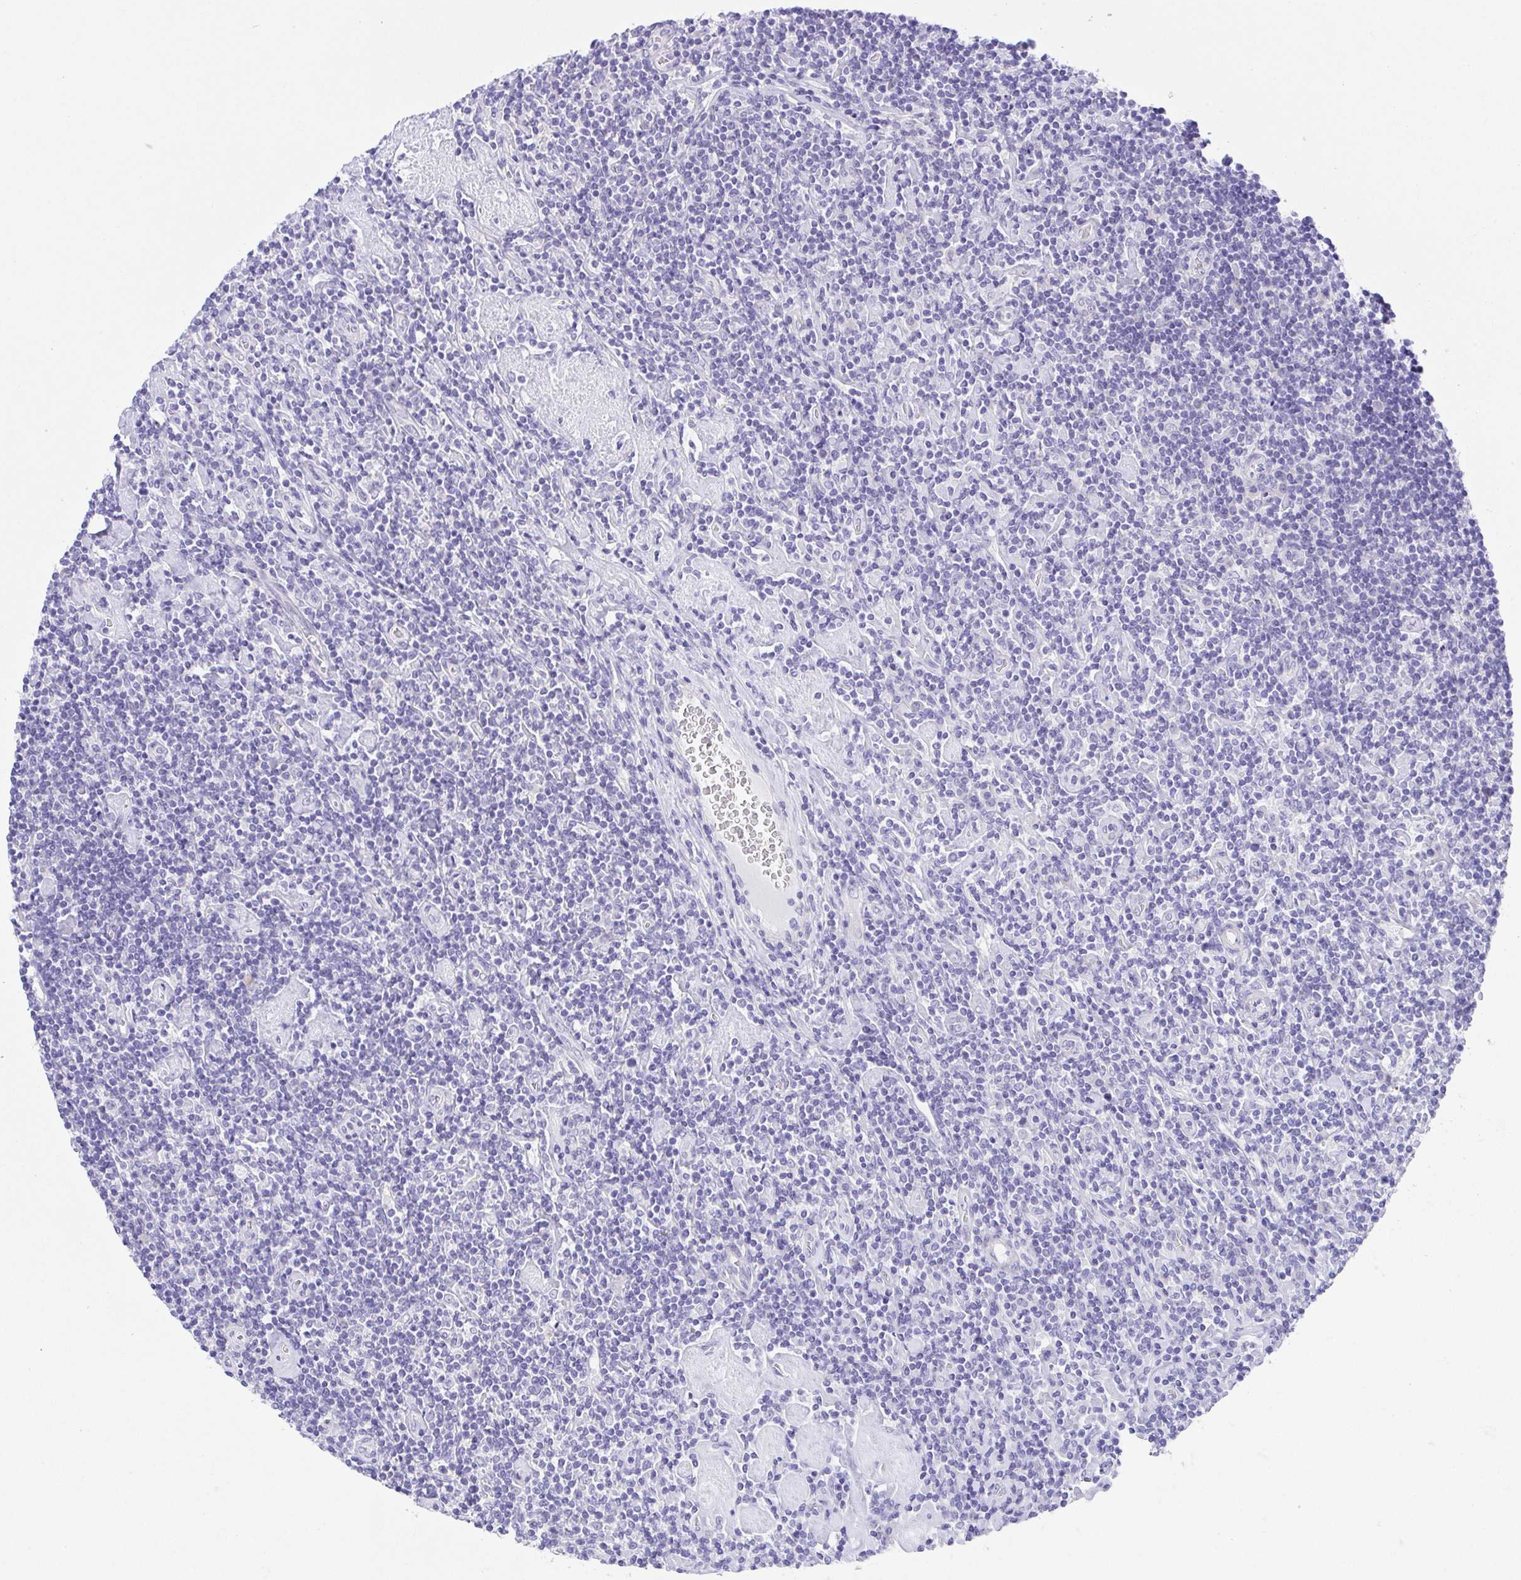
{"staining": {"intensity": "negative", "quantity": "none", "location": "none"}, "tissue": "lymphoma", "cell_type": "Tumor cells", "image_type": "cancer", "snomed": [{"axis": "morphology", "description": "Hodgkin's disease, NOS"}, {"axis": "topography", "description": "Lymph node"}], "caption": "Immunohistochemistry of human Hodgkin's disease demonstrates no expression in tumor cells.", "gene": "LUZP4", "patient": {"sex": "male", "age": 40}}